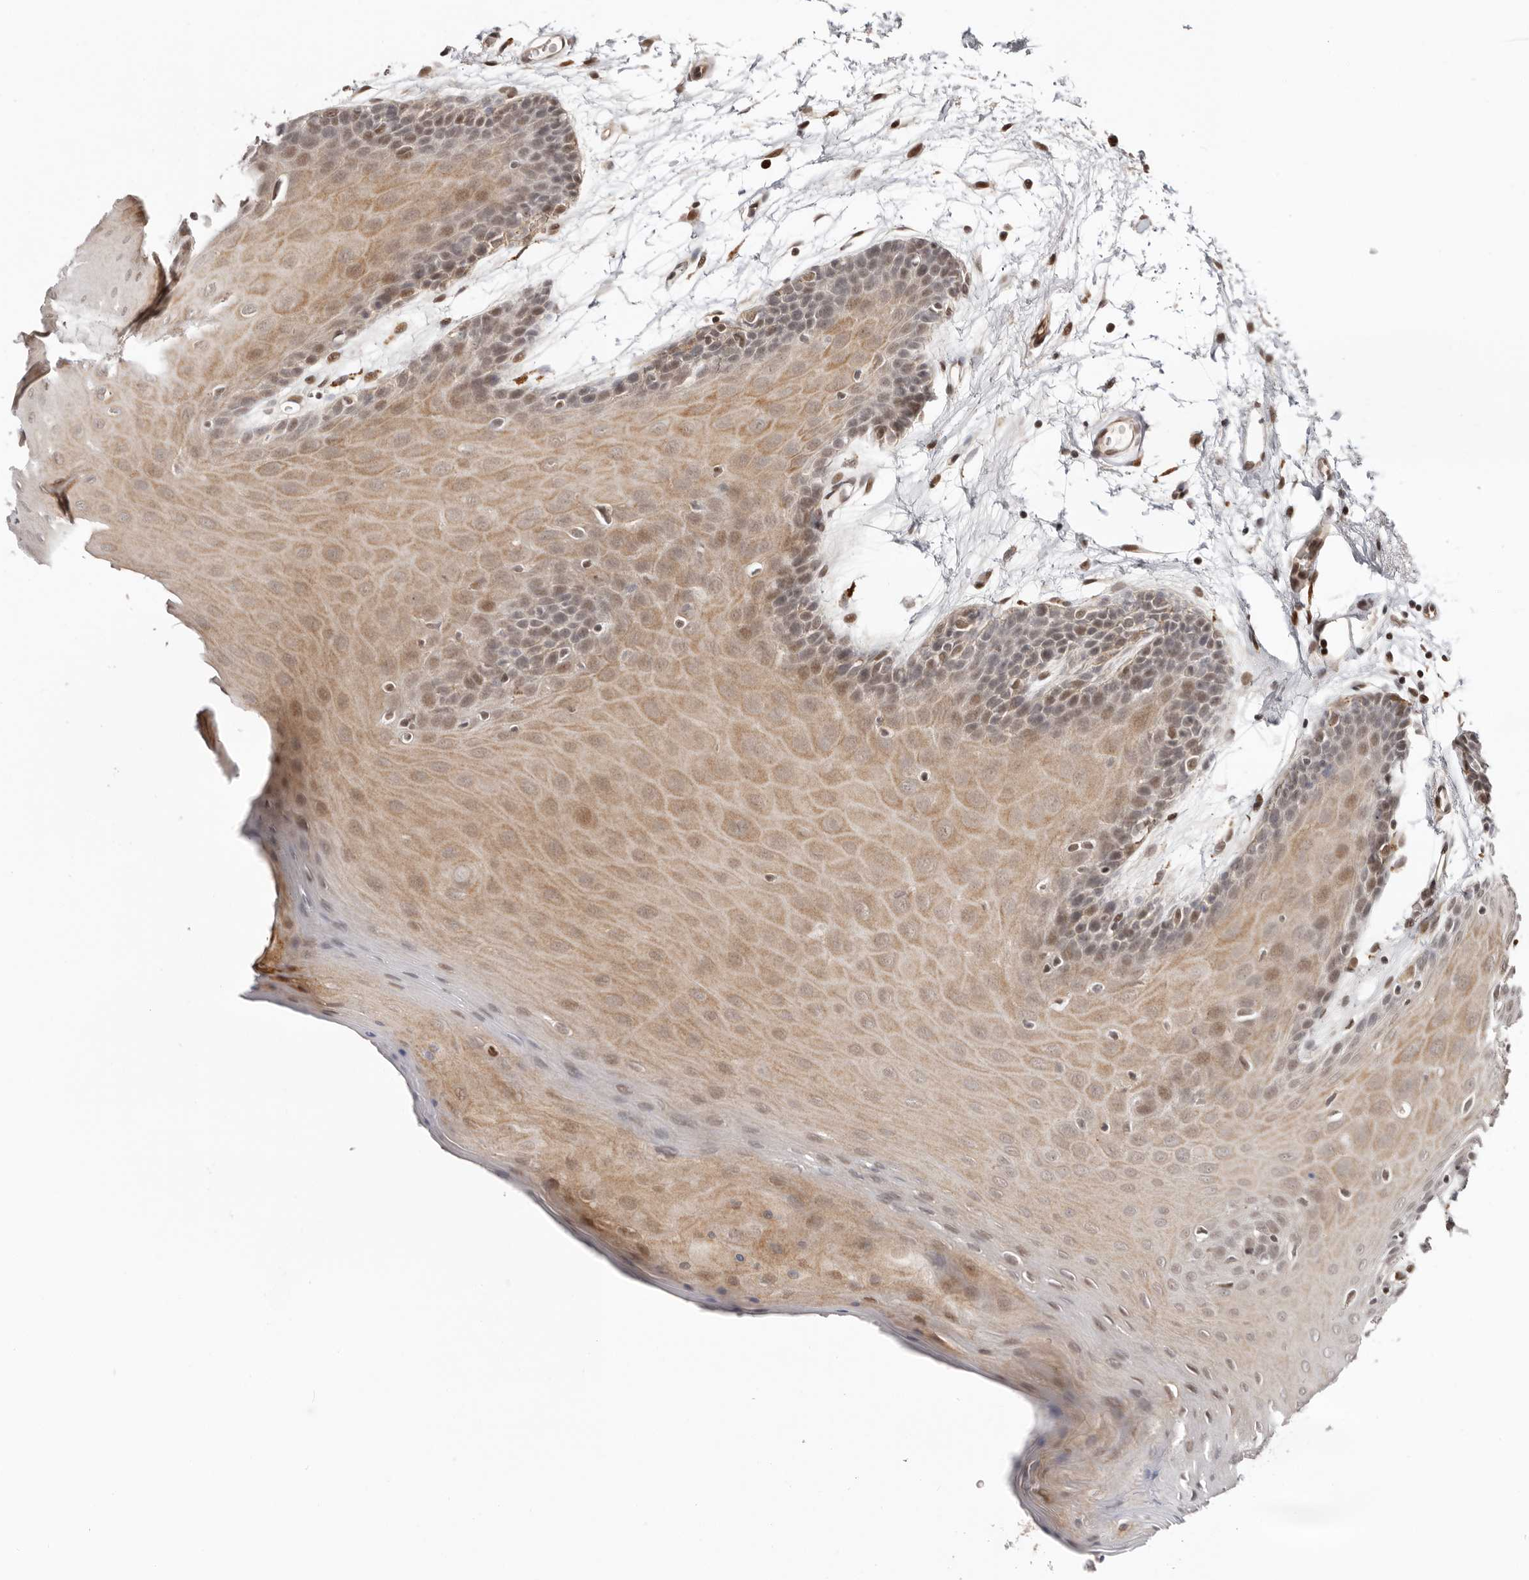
{"staining": {"intensity": "moderate", "quantity": ">75%", "location": "cytoplasmic/membranous,nuclear"}, "tissue": "oral mucosa", "cell_type": "Squamous epithelial cells", "image_type": "normal", "snomed": [{"axis": "morphology", "description": "Normal tissue, NOS"}, {"axis": "morphology", "description": "Squamous cell carcinoma, NOS"}, {"axis": "topography", "description": "Skeletal muscle"}, {"axis": "topography", "description": "Oral tissue"}, {"axis": "topography", "description": "Salivary gland"}, {"axis": "topography", "description": "Head-Neck"}], "caption": "Oral mucosa stained for a protein demonstrates moderate cytoplasmic/membranous,nuclear positivity in squamous epithelial cells. (DAB IHC, brown staining for protein, blue staining for nuclei).", "gene": "SMAD7", "patient": {"sex": "male", "age": 54}}